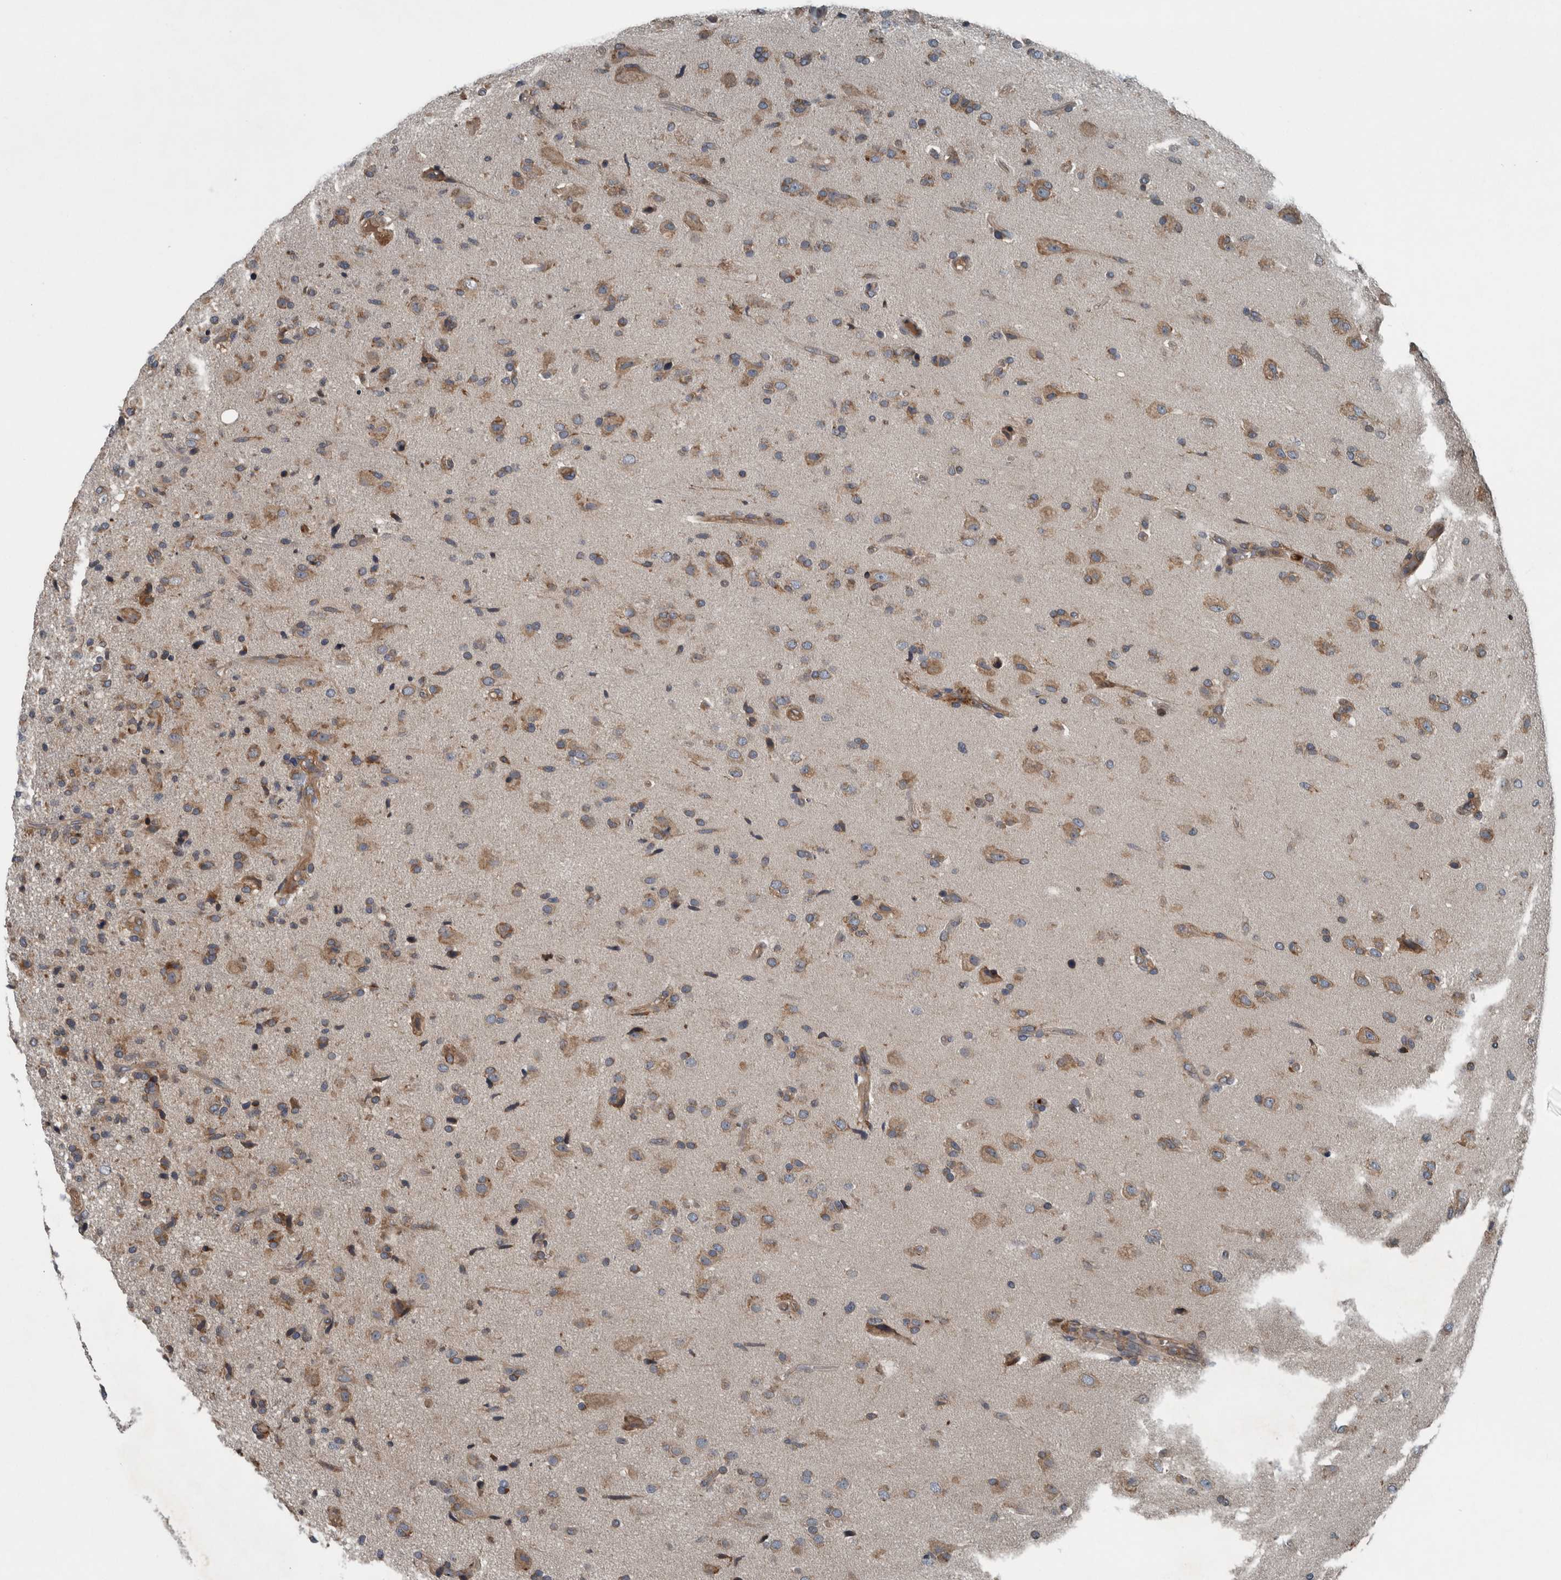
{"staining": {"intensity": "moderate", "quantity": ">75%", "location": "cytoplasmic/membranous"}, "tissue": "glioma", "cell_type": "Tumor cells", "image_type": "cancer", "snomed": [{"axis": "morphology", "description": "Glioma, malignant, High grade"}, {"axis": "topography", "description": "Brain"}], "caption": "DAB immunohistochemical staining of human malignant glioma (high-grade) reveals moderate cytoplasmic/membranous protein expression in about >75% of tumor cells.", "gene": "EXOC8", "patient": {"sex": "male", "age": 72}}